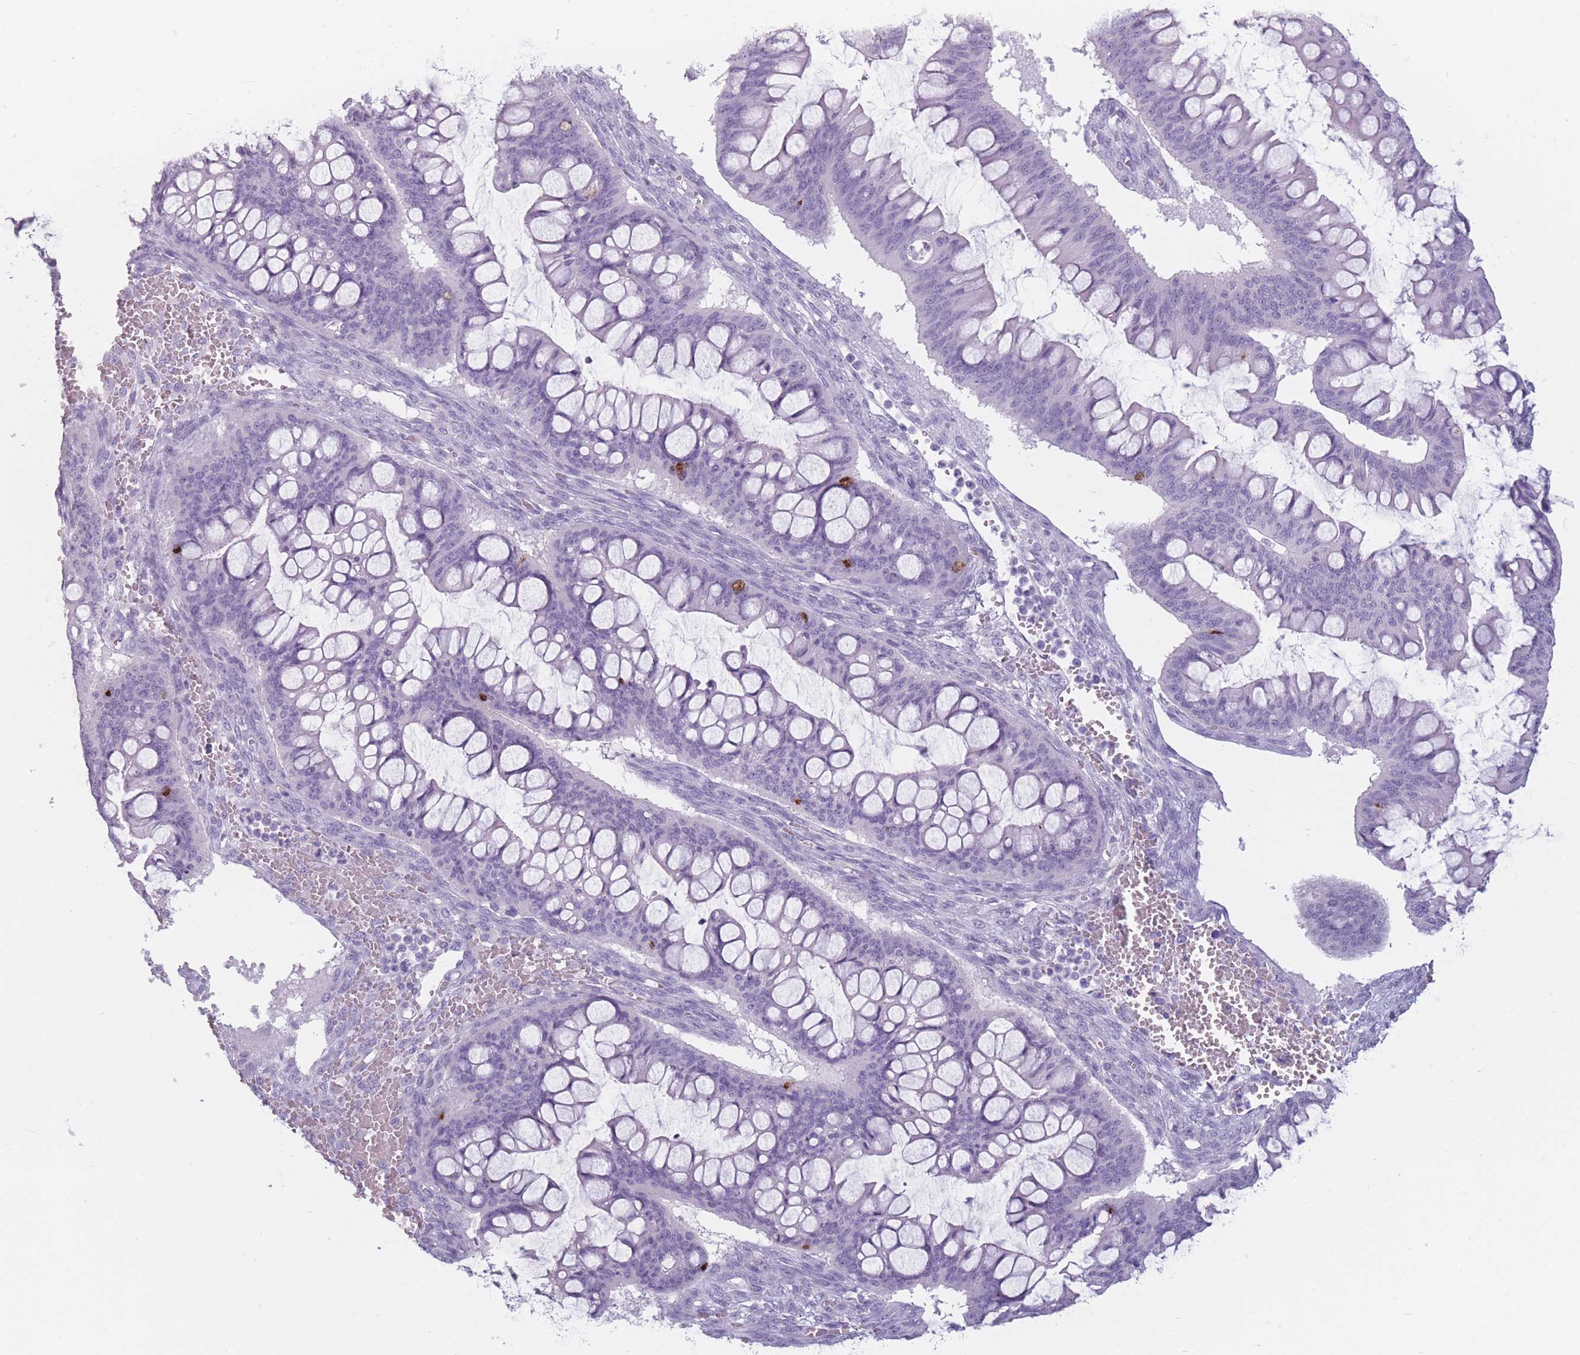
{"staining": {"intensity": "negative", "quantity": "none", "location": "none"}, "tissue": "ovarian cancer", "cell_type": "Tumor cells", "image_type": "cancer", "snomed": [{"axis": "morphology", "description": "Cystadenocarcinoma, mucinous, NOS"}, {"axis": "topography", "description": "Ovary"}], "caption": "Protein analysis of ovarian cancer displays no significant expression in tumor cells.", "gene": "CCNO", "patient": {"sex": "female", "age": 73}}